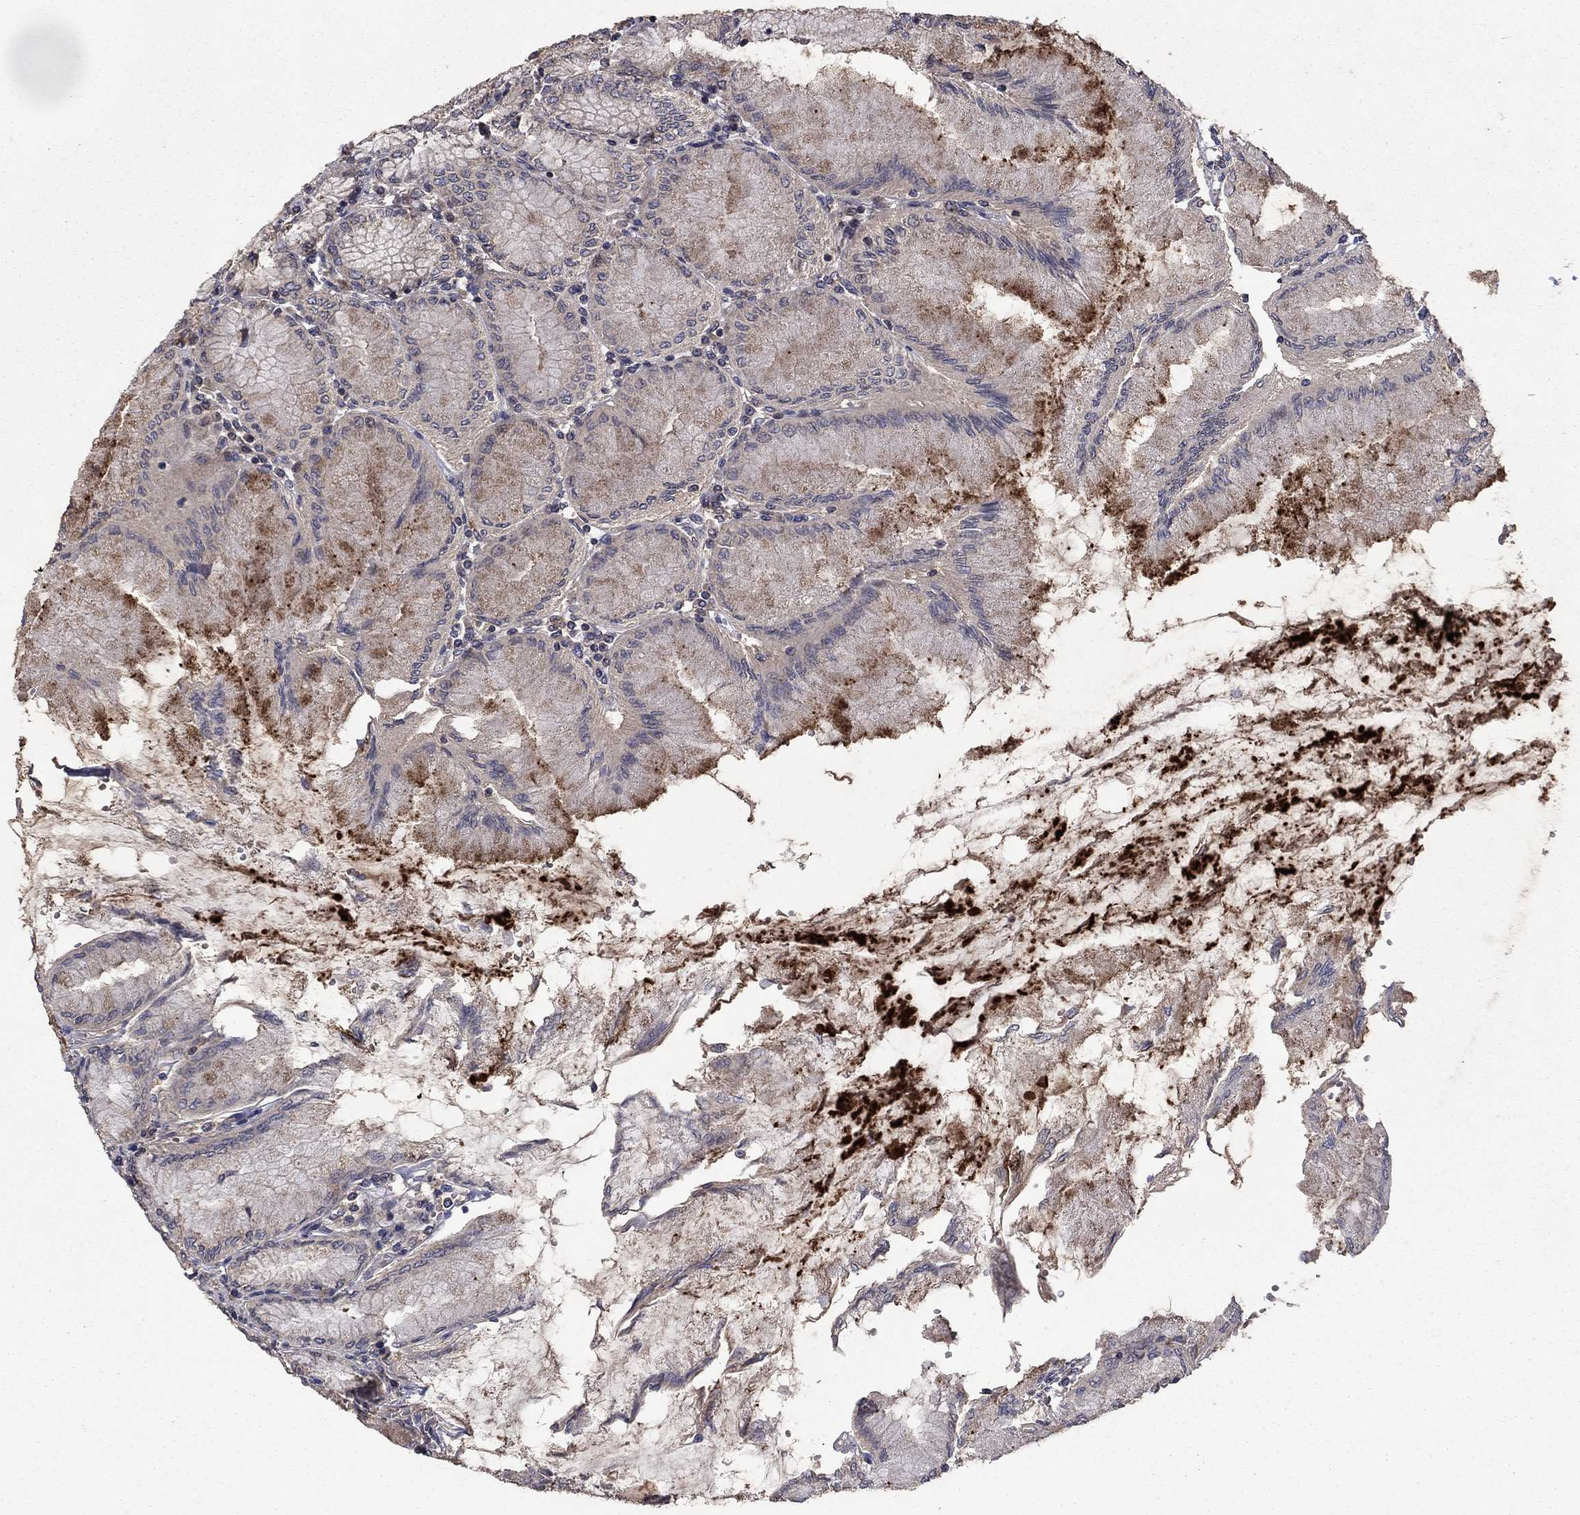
{"staining": {"intensity": "moderate", "quantity": "25%-75%", "location": "cytoplasmic/membranous"}, "tissue": "stomach", "cell_type": "Glandular cells", "image_type": "normal", "snomed": [{"axis": "morphology", "description": "Normal tissue, NOS"}, {"axis": "topography", "description": "Skeletal muscle"}, {"axis": "topography", "description": "Stomach"}], "caption": "High-magnification brightfield microscopy of benign stomach stained with DAB (brown) and counterstained with hematoxylin (blue). glandular cells exhibit moderate cytoplasmic/membranous positivity is identified in approximately25%-75% of cells.", "gene": "HDAC4", "patient": {"sex": "female", "age": 57}}